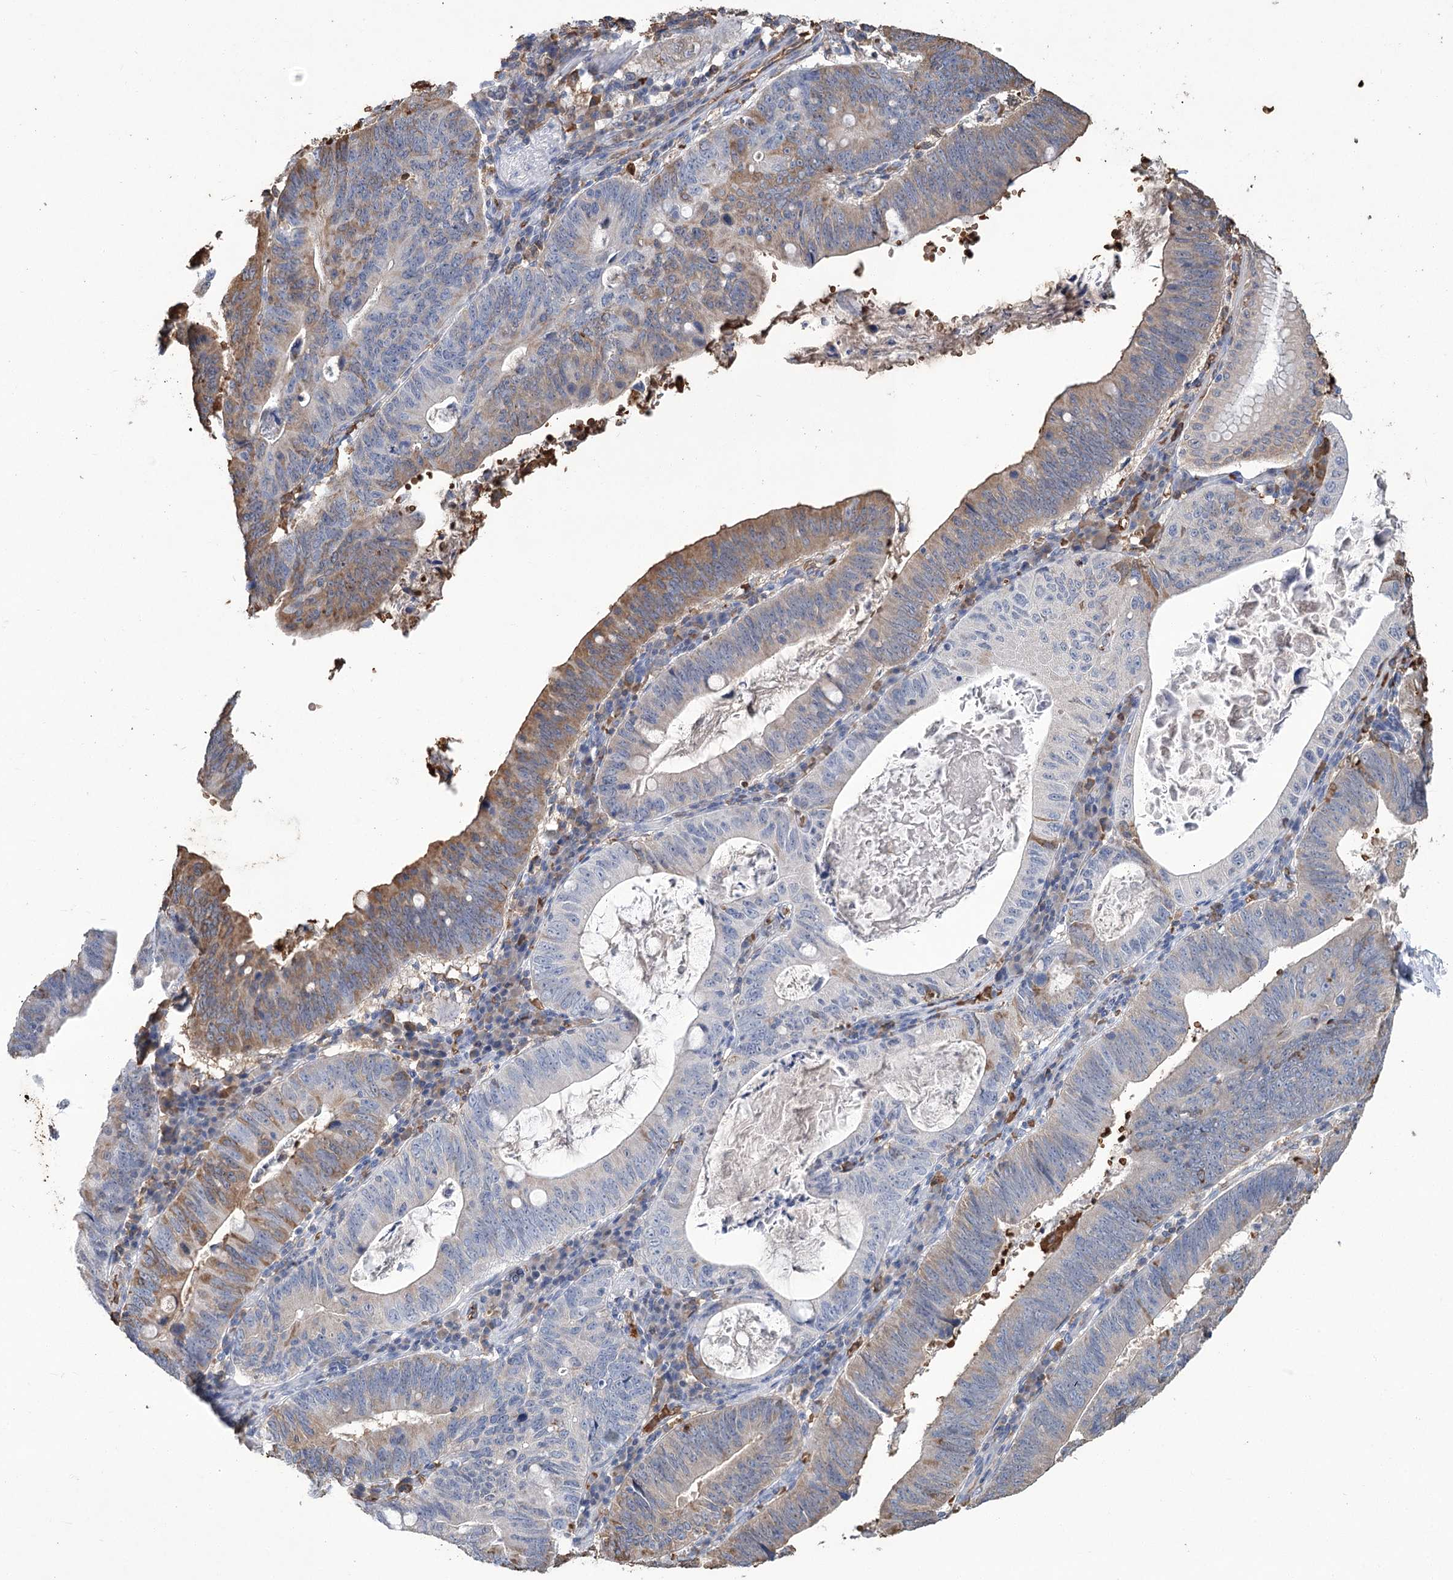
{"staining": {"intensity": "moderate", "quantity": "<25%", "location": "cytoplasmic/membranous"}, "tissue": "stomach cancer", "cell_type": "Tumor cells", "image_type": "cancer", "snomed": [{"axis": "morphology", "description": "Adenocarcinoma, NOS"}, {"axis": "topography", "description": "Stomach"}], "caption": "Human adenocarcinoma (stomach) stained with a brown dye reveals moderate cytoplasmic/membranous positive expression in approximately <25% of tumor cells.", "gene": "HBA1", "patient": {"sex": "male", "age": 59}}